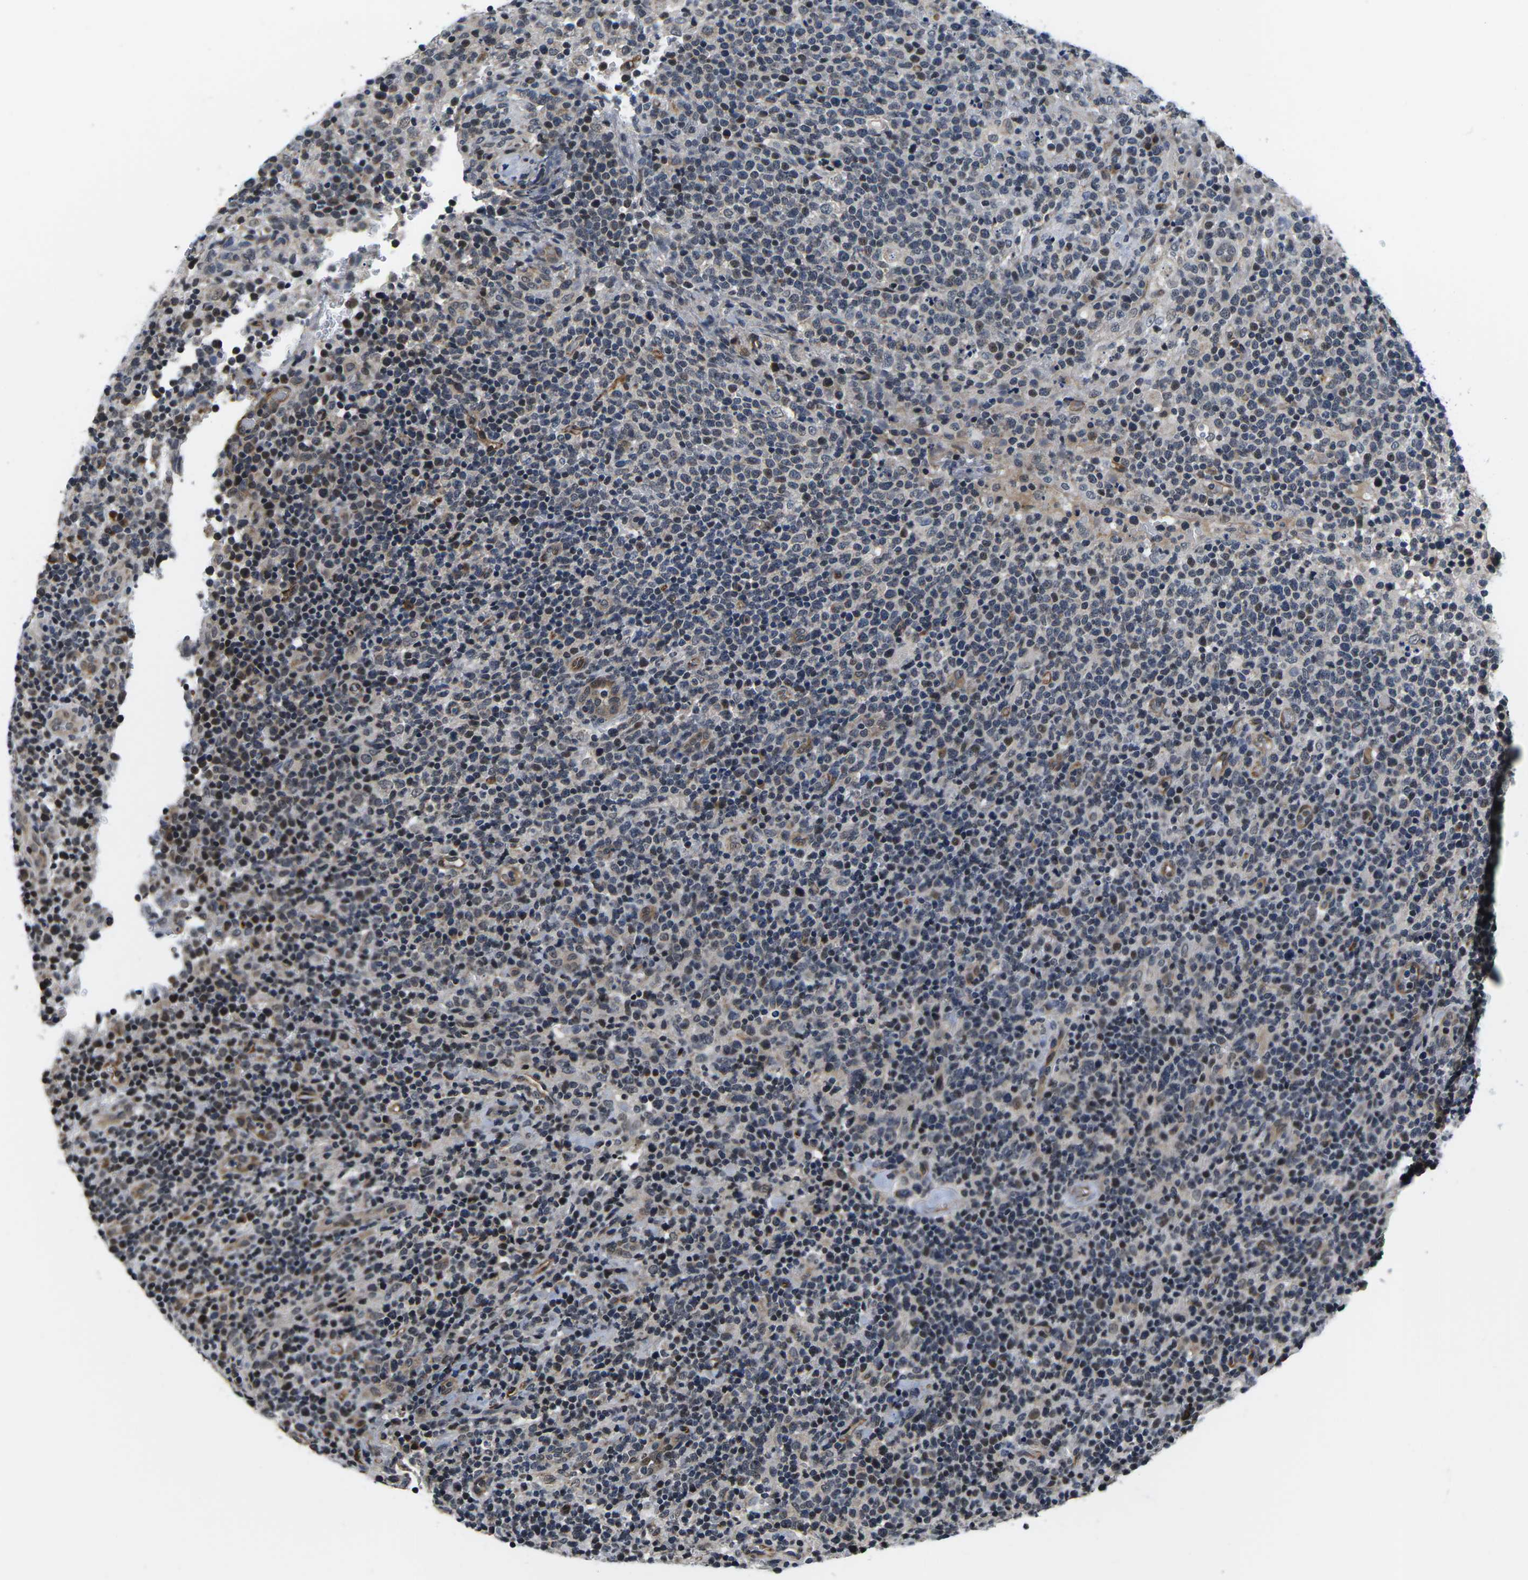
{"staining": {"intensity": "moderate", "quantity": "<25%", "location": "nuclear"}, "tissue": "lymphoma", "cell_type": "Tumor cells", "image_type": "cancer", "snomed": [{"axis": "morphology", "description": "Malignant lymphoma, non-Hodgkin's type, High grade"}, {"axis": "topography", "description": "Lymph node"}], "caption": "Immunohistochemical staining of human lymphoma demonstrates low levels of moderate nuclear protein positivity in approximately <25% of tumor cells.", "gene": "CCNE1", "patient": {"sex": "male", "age": 61}}